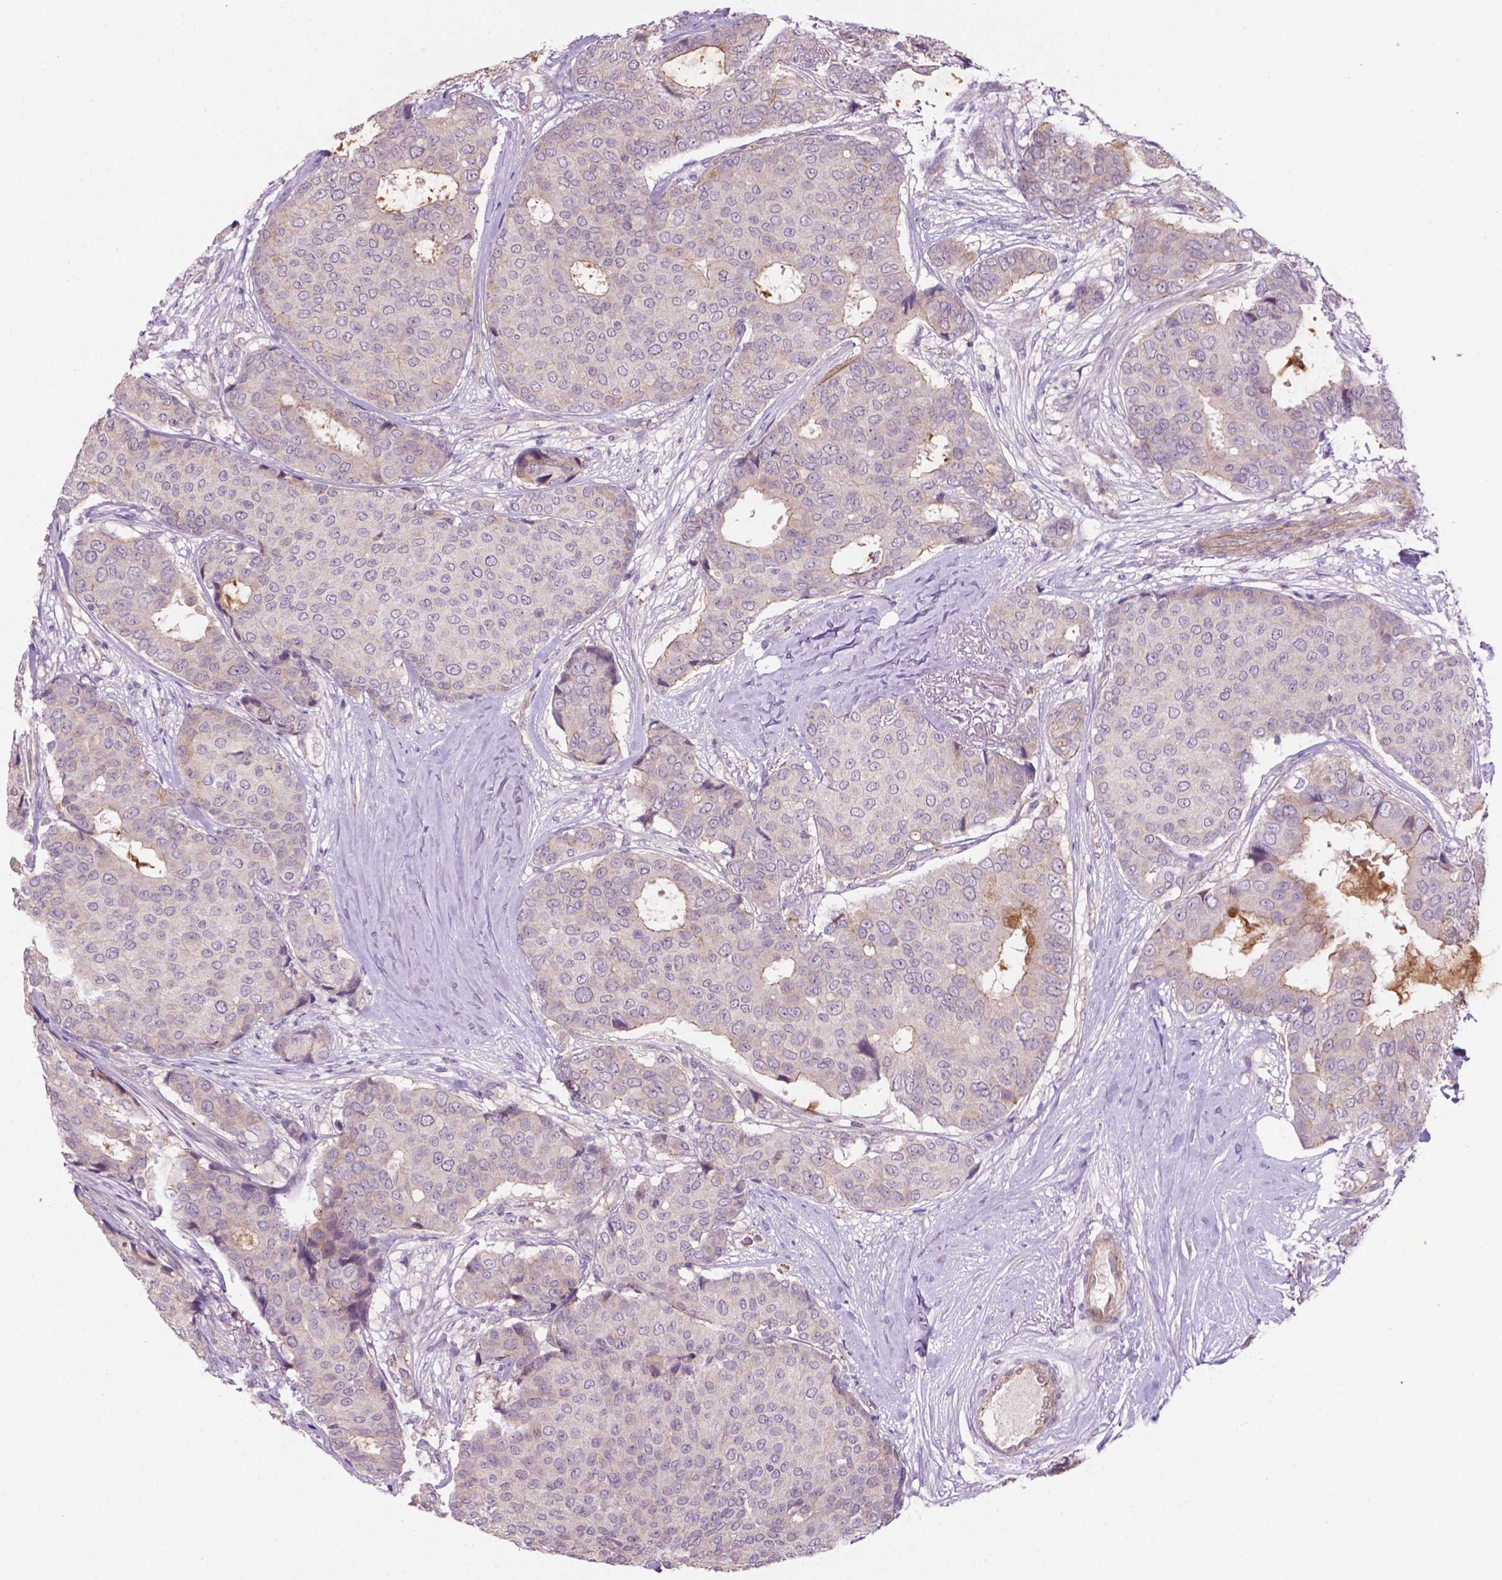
{"staining": {"intensity": "negative", "quantity": "none", "location": "none"}, "tissue": "breast cancer", "cell_type": "Tumor cells", "image_type": "cancer", "snomed": [{"axis": "morphology", "description": "Duct carcinoma"}, {"axis": "topography", "description": "Breast"}], "caption": "There is no significant expression in tumor cells of breast cancer (intraductal carcinoma).", "gene": "ARL5C", "patient": {"sex": "female", "age": 75}}